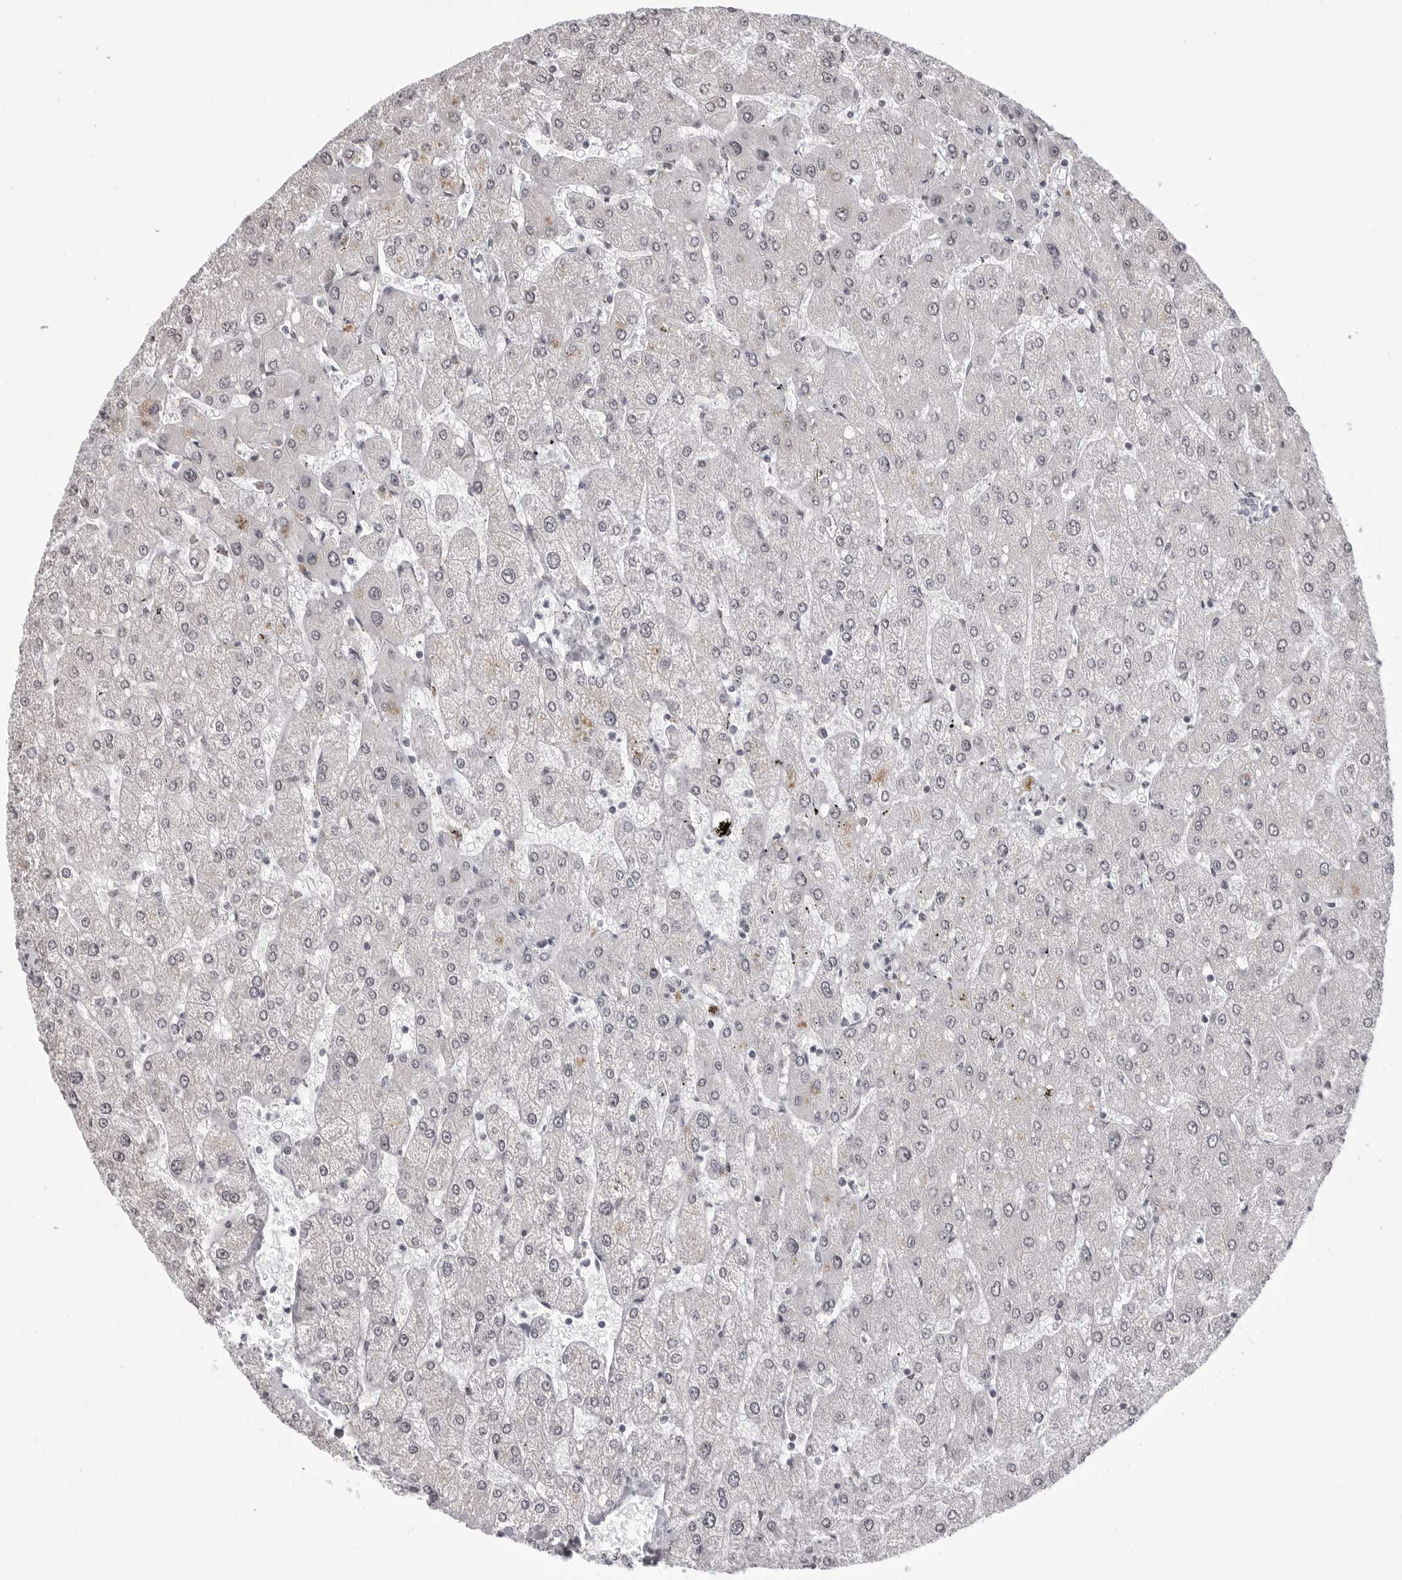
{"staining": {"intensity": "negative", "quantity": "none", "location": "none"}, "tissue": "liver", "cell_type": "Cholangiocytes", "image_type": "normal", "snomed": [{"axis": "morphology", "description": "Normal tissue, NOS"}, {"axis": "topography", "description": "Liver"}], "caption": "Immunohistochemistry (IHC) of normal liver exhibits no expression in cholangiocytes.", "gene": "PHF3", "patient": {"sex": "male", "age": 55}}